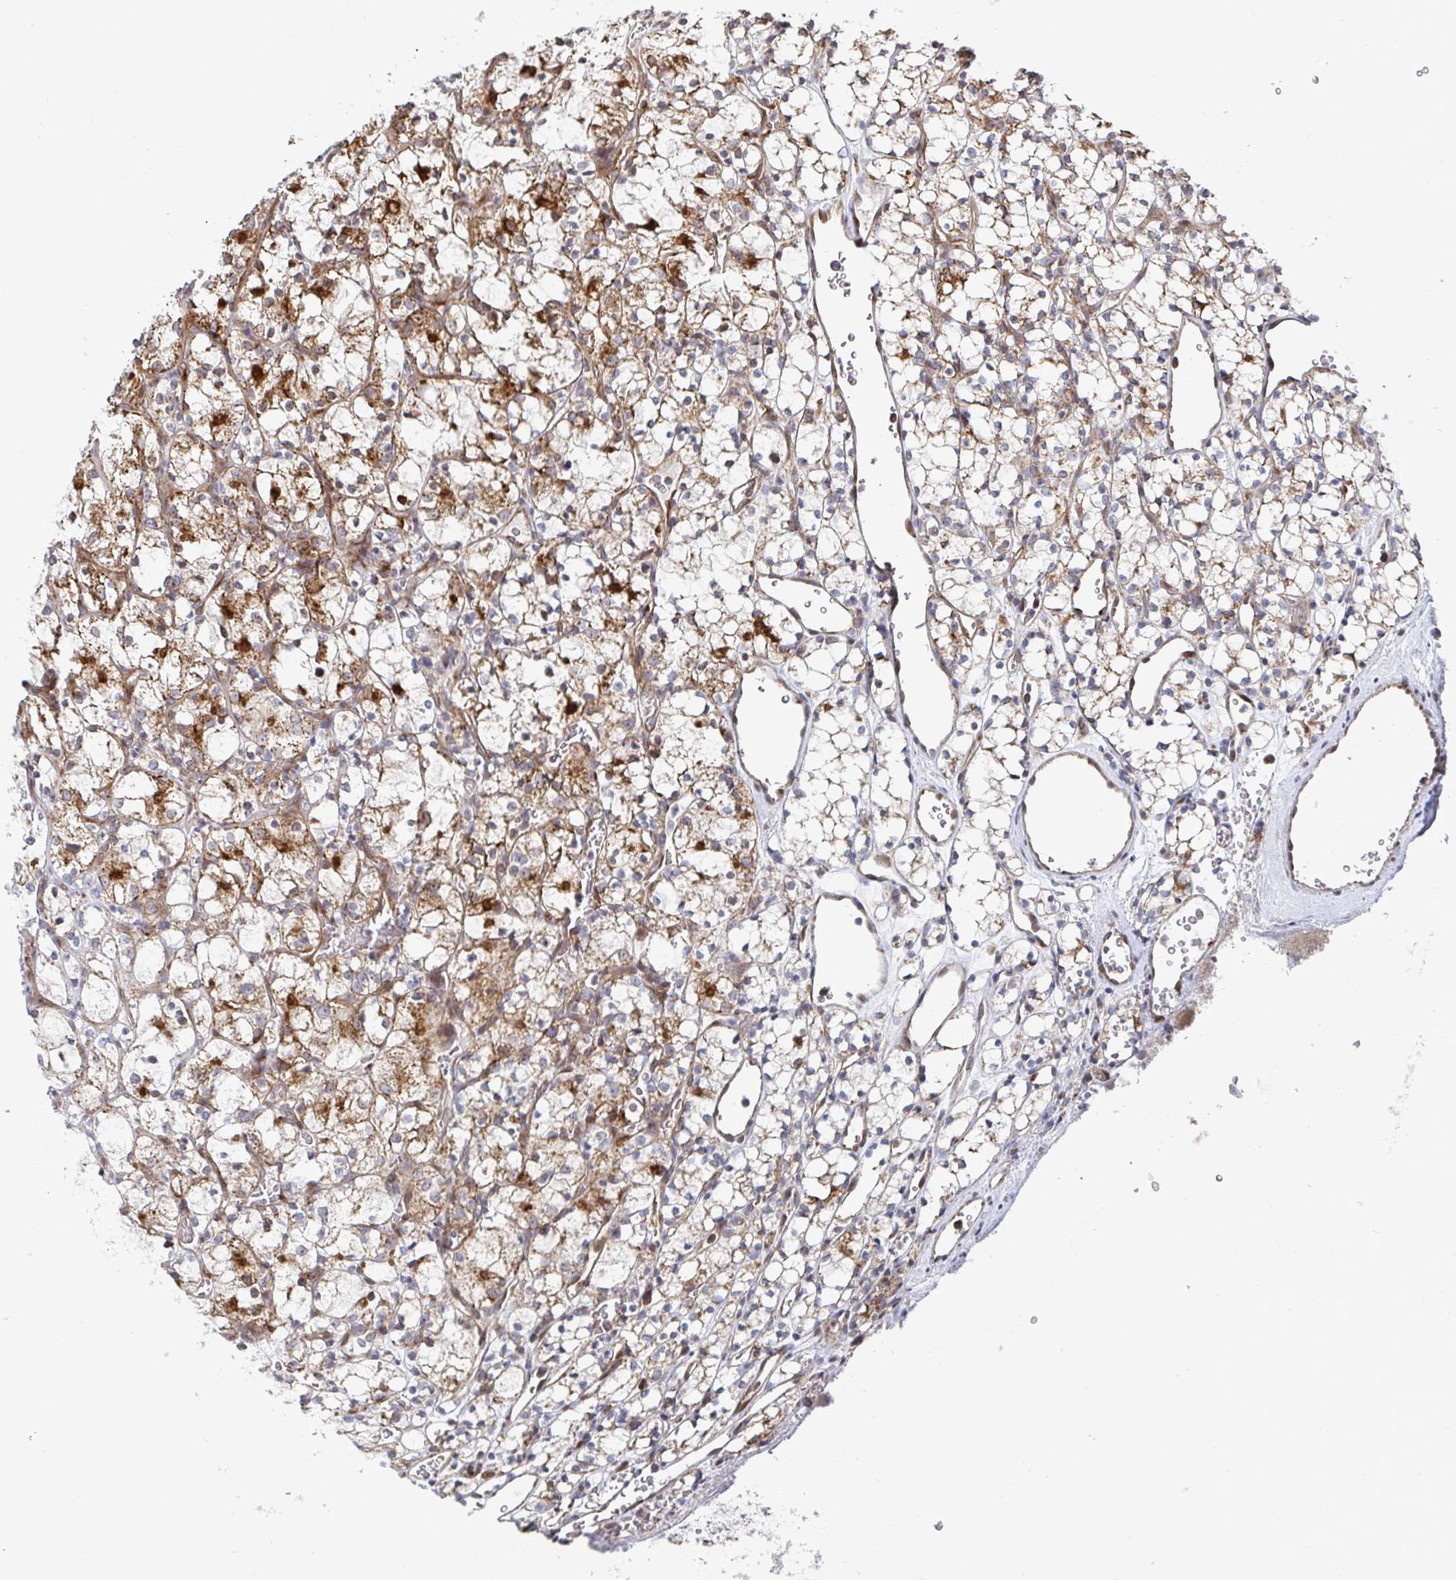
{"staining": {"intensity": "moderate", "quantity": ">75%", "location": "cytoplasmic/membranous"}, "tissue": "renal cancer", "cell_type": "Tumor cells", "image_type": "cancer", "snomed": [{"axis": "morphology", "description": "Adenocarcinoma, NOS"}, {"axis": "topography", "description": "Kidney"}], "caption": "Immunohistochemistry (IHC) micrograph of neoplastic tissue: adenocarcinoma (renal) stained using immunohistochemistry displays medium levels of moderate protein expression localized specifically in the cytoplasmic/membranous of tumor cells, appearing as a cytoplasmic/membranous brown color.", "gene": "STARD8", "patient": {"sex": "female", "age": 69}}